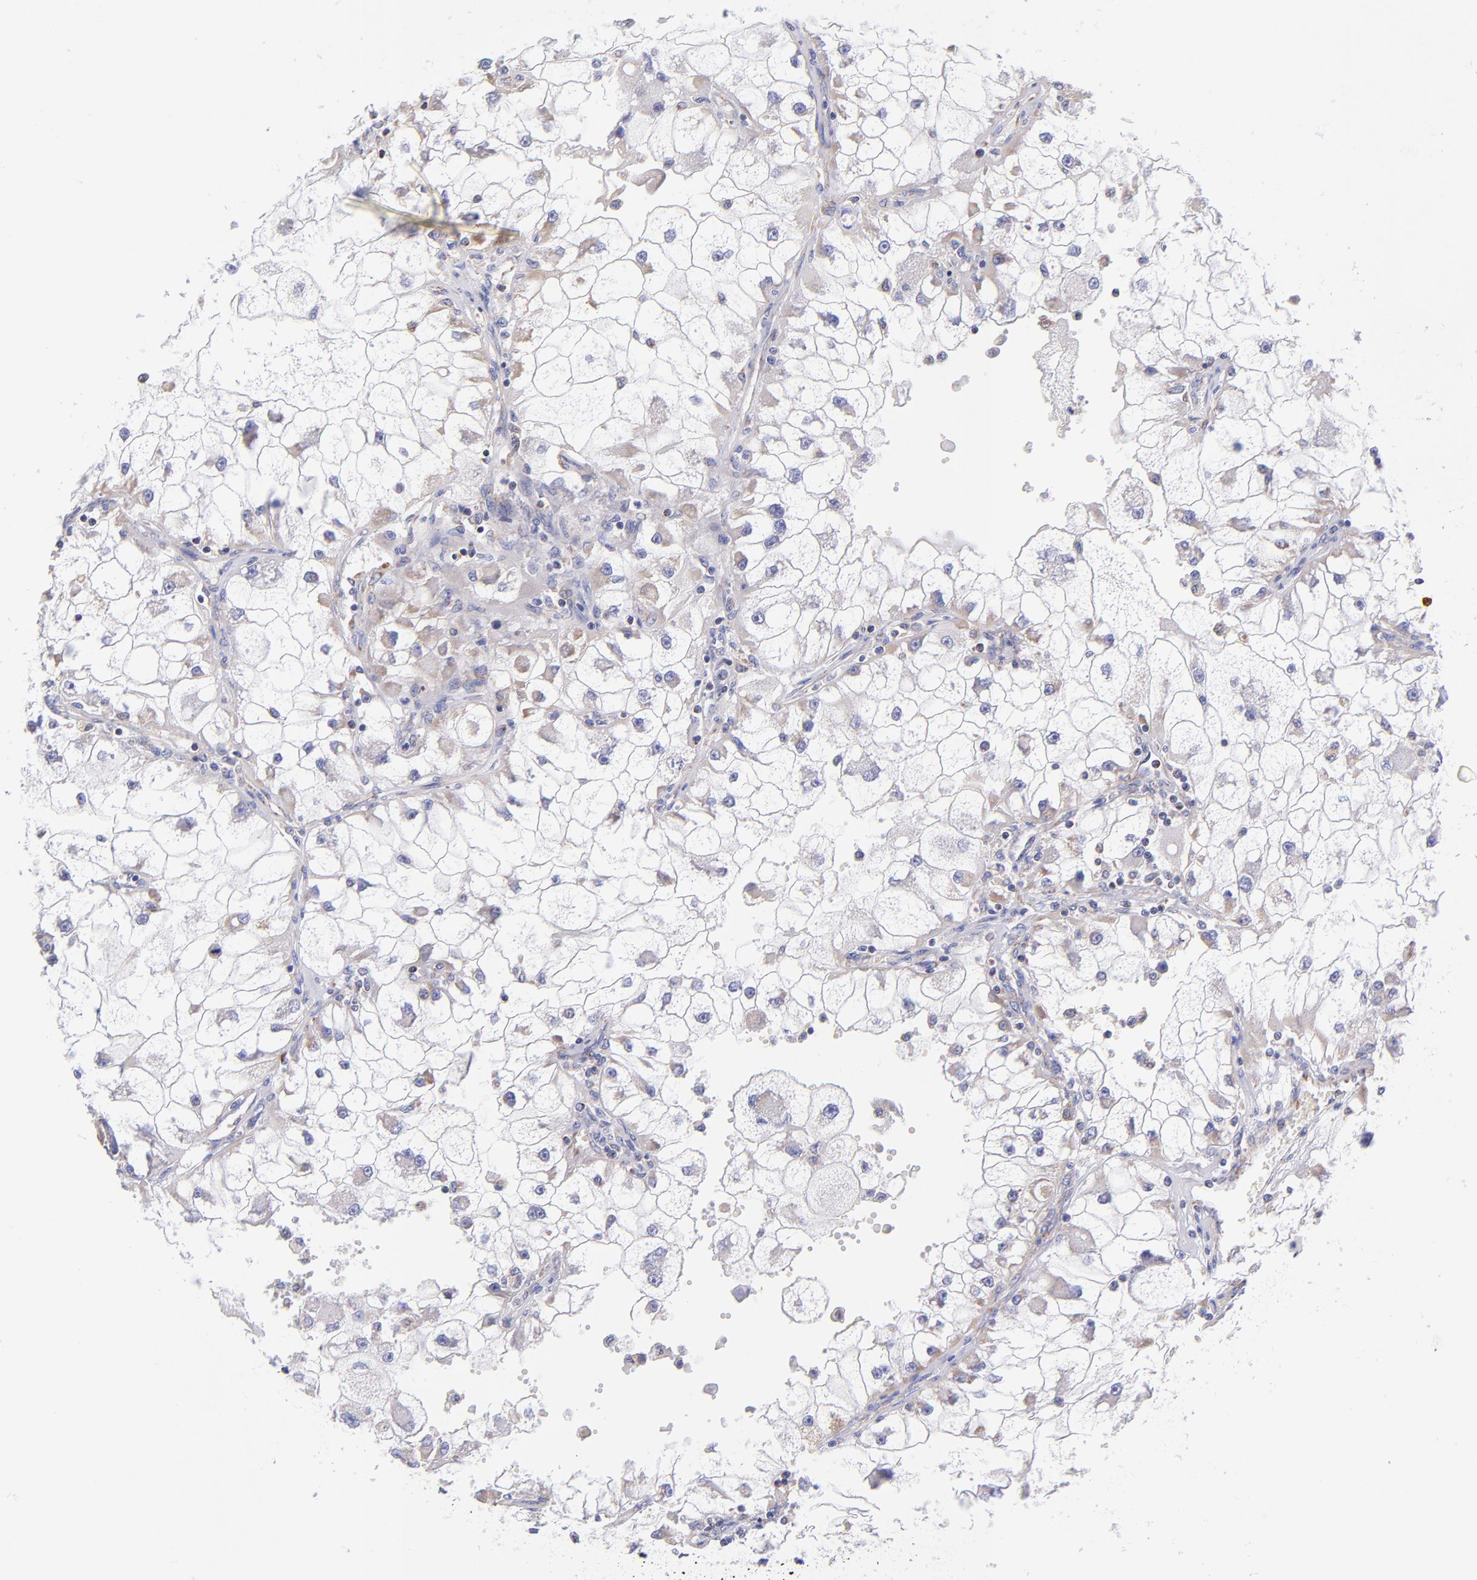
{"staining": {"intensity": "weak", "quantity": "<25%", "location": "cytoplasmic/membranous"}, "tissue": "renal cancer", "cell_type": "Tumor cells", "image_type": "cancer", "snomed": [{"axis": "morphology", "description": "Adenocarcinoma, NOS"}, {"axis": "topography", "description": "Kidney"}], "caption": "DAB immunohistochemical staining of human renal cancer (adenocarcinoma) shows no significant positivity in tumor cells. The staining was performed using DAB to visualize the protein expression in brown, while the nuclei were stained in blue with hematoxylin (Magnification: 20x).", "gene": "NDUFB7", "patient": {"sex": "female", "age": 73}}